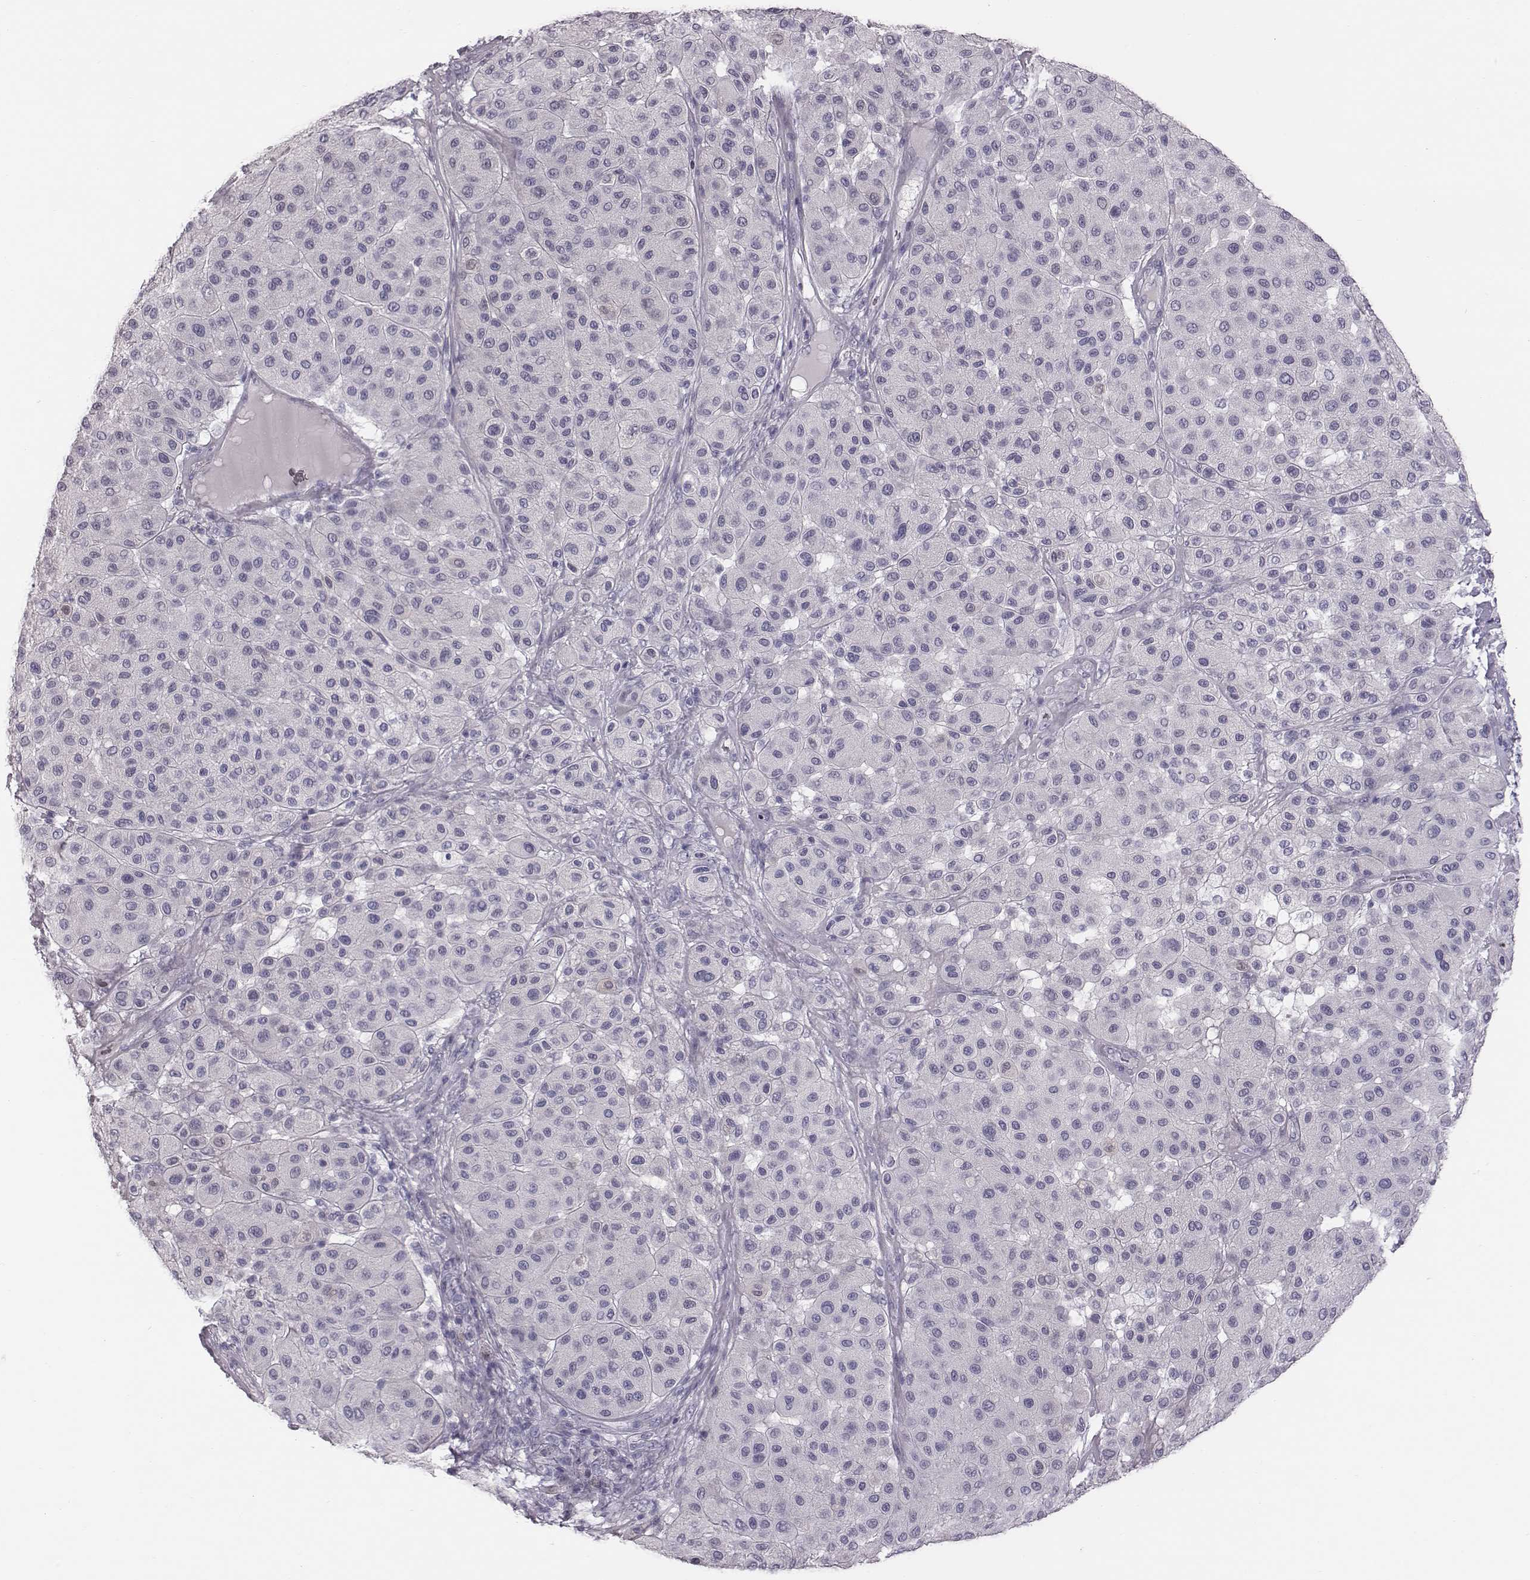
{"staining": {"intensity": "negative", "quantity": "none", "location": "none"}, "tissue": "melanoma", "cell_type": "Tumor cells", "image_type": "cancer", "snomed": [{"axis": "morphology", "description": "Malignant melanoma, Metastatic site"}, {"axis": "topography", "description": "Smooth muscle"}], "caption": "Immunohistochemistry histopathology image of neoplastic tissue: human malignant melanoma (metastatic site) stained with DAB (3,3'-diaminobenzidine) reveals no significant protein staining in tumor cells.", "gene": "CRISP1", "patient": {"sex": "male", "age": 41}}